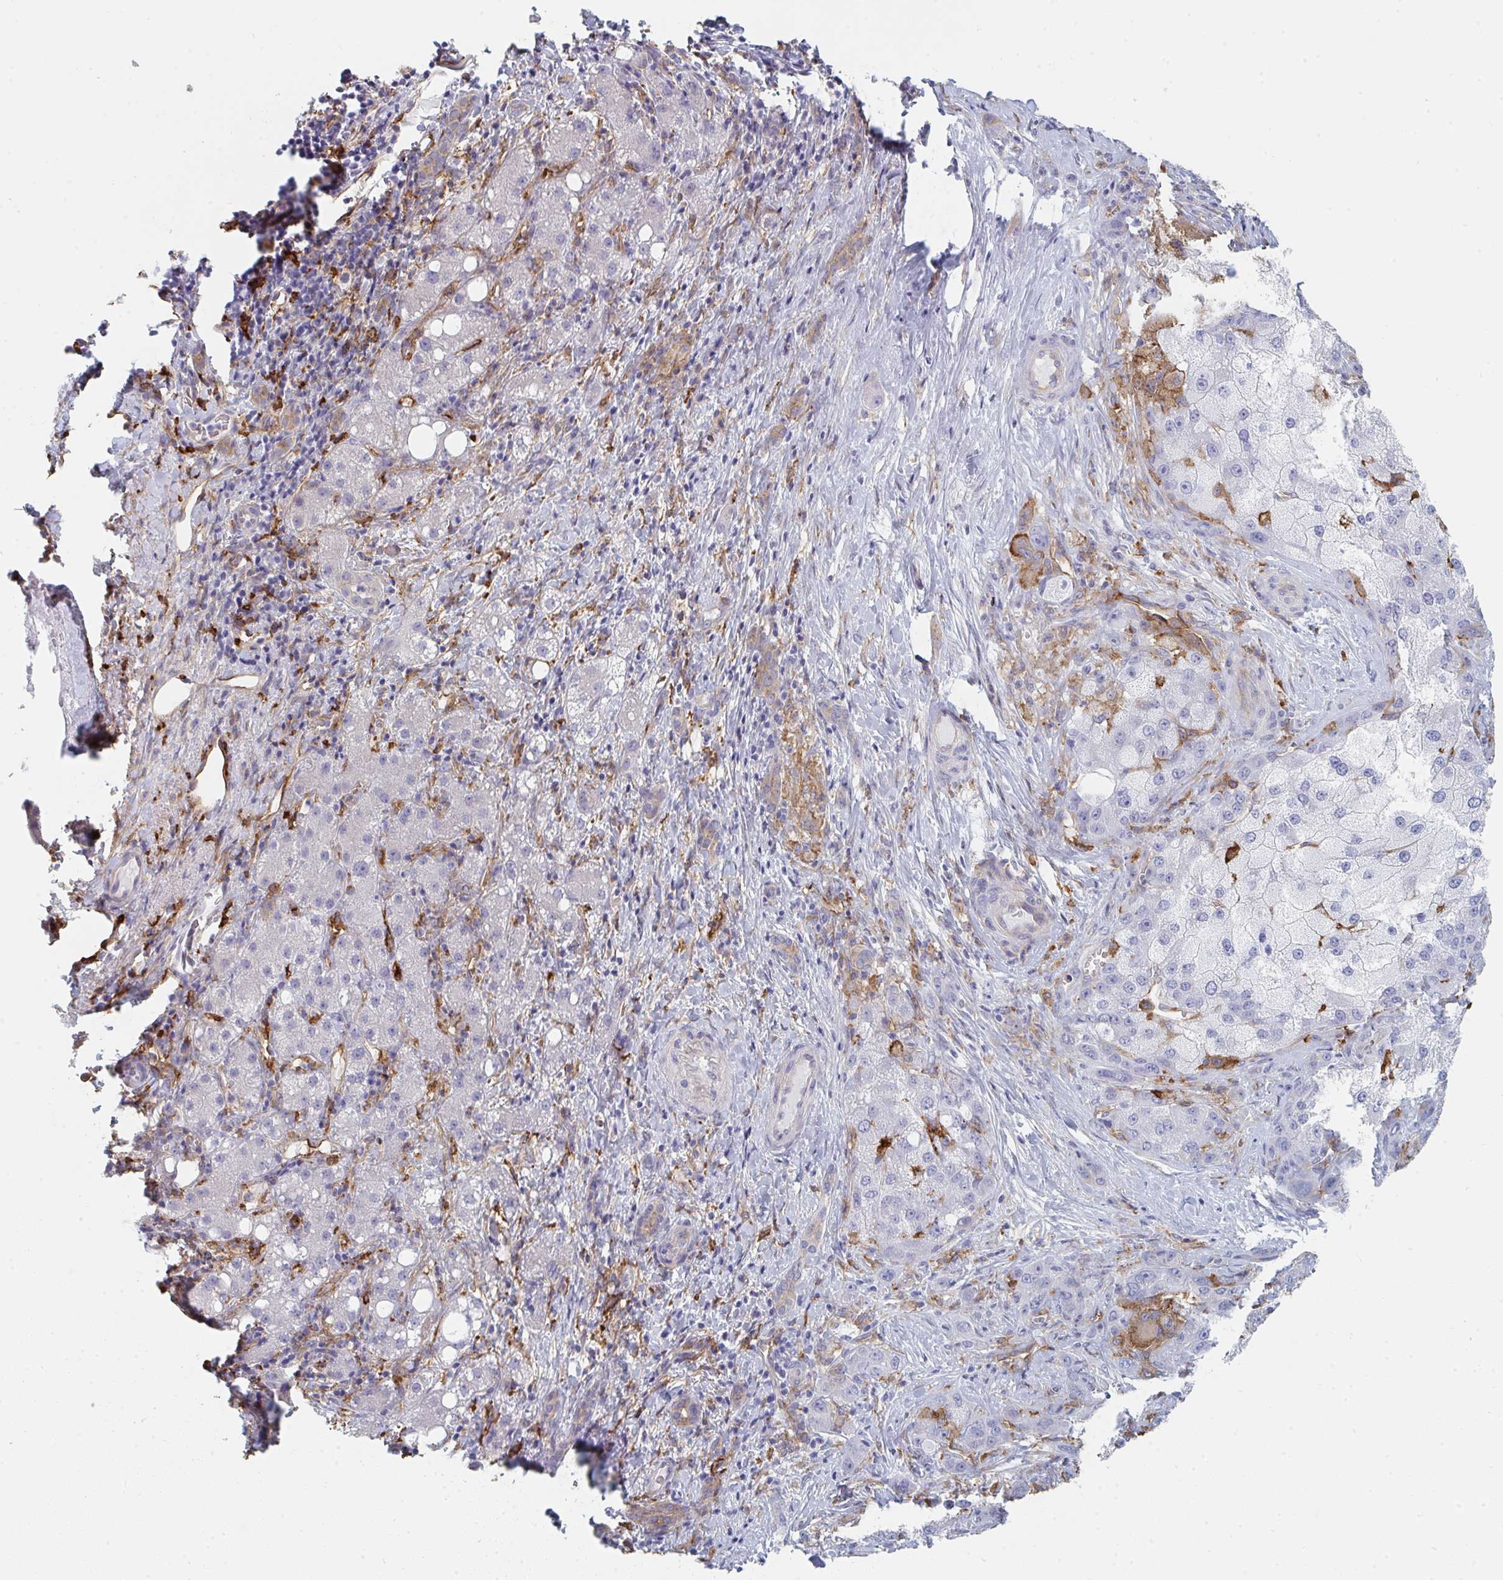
{"staining": {"intensity": "negative", "quantity": "none", "location": "none"}, "tissue": "liver cancer", "cell_type": "Tumor cells", "image_type": "cancer", "snomed": [{"axis": "morphology", "description": "Carcinoma, Hepatocellular, NOS"}, {"axis": "topography", "description": "Liver"}], "caption": "A high-resolution micrograph shows immunohistochemistry (IHC) staining of liver cancer (hepatocellular carcinoma), which exhibits no significant positivity in tumor cells.", "gene": "DAB2", "patient": {"sex": "male", "age": 67}}